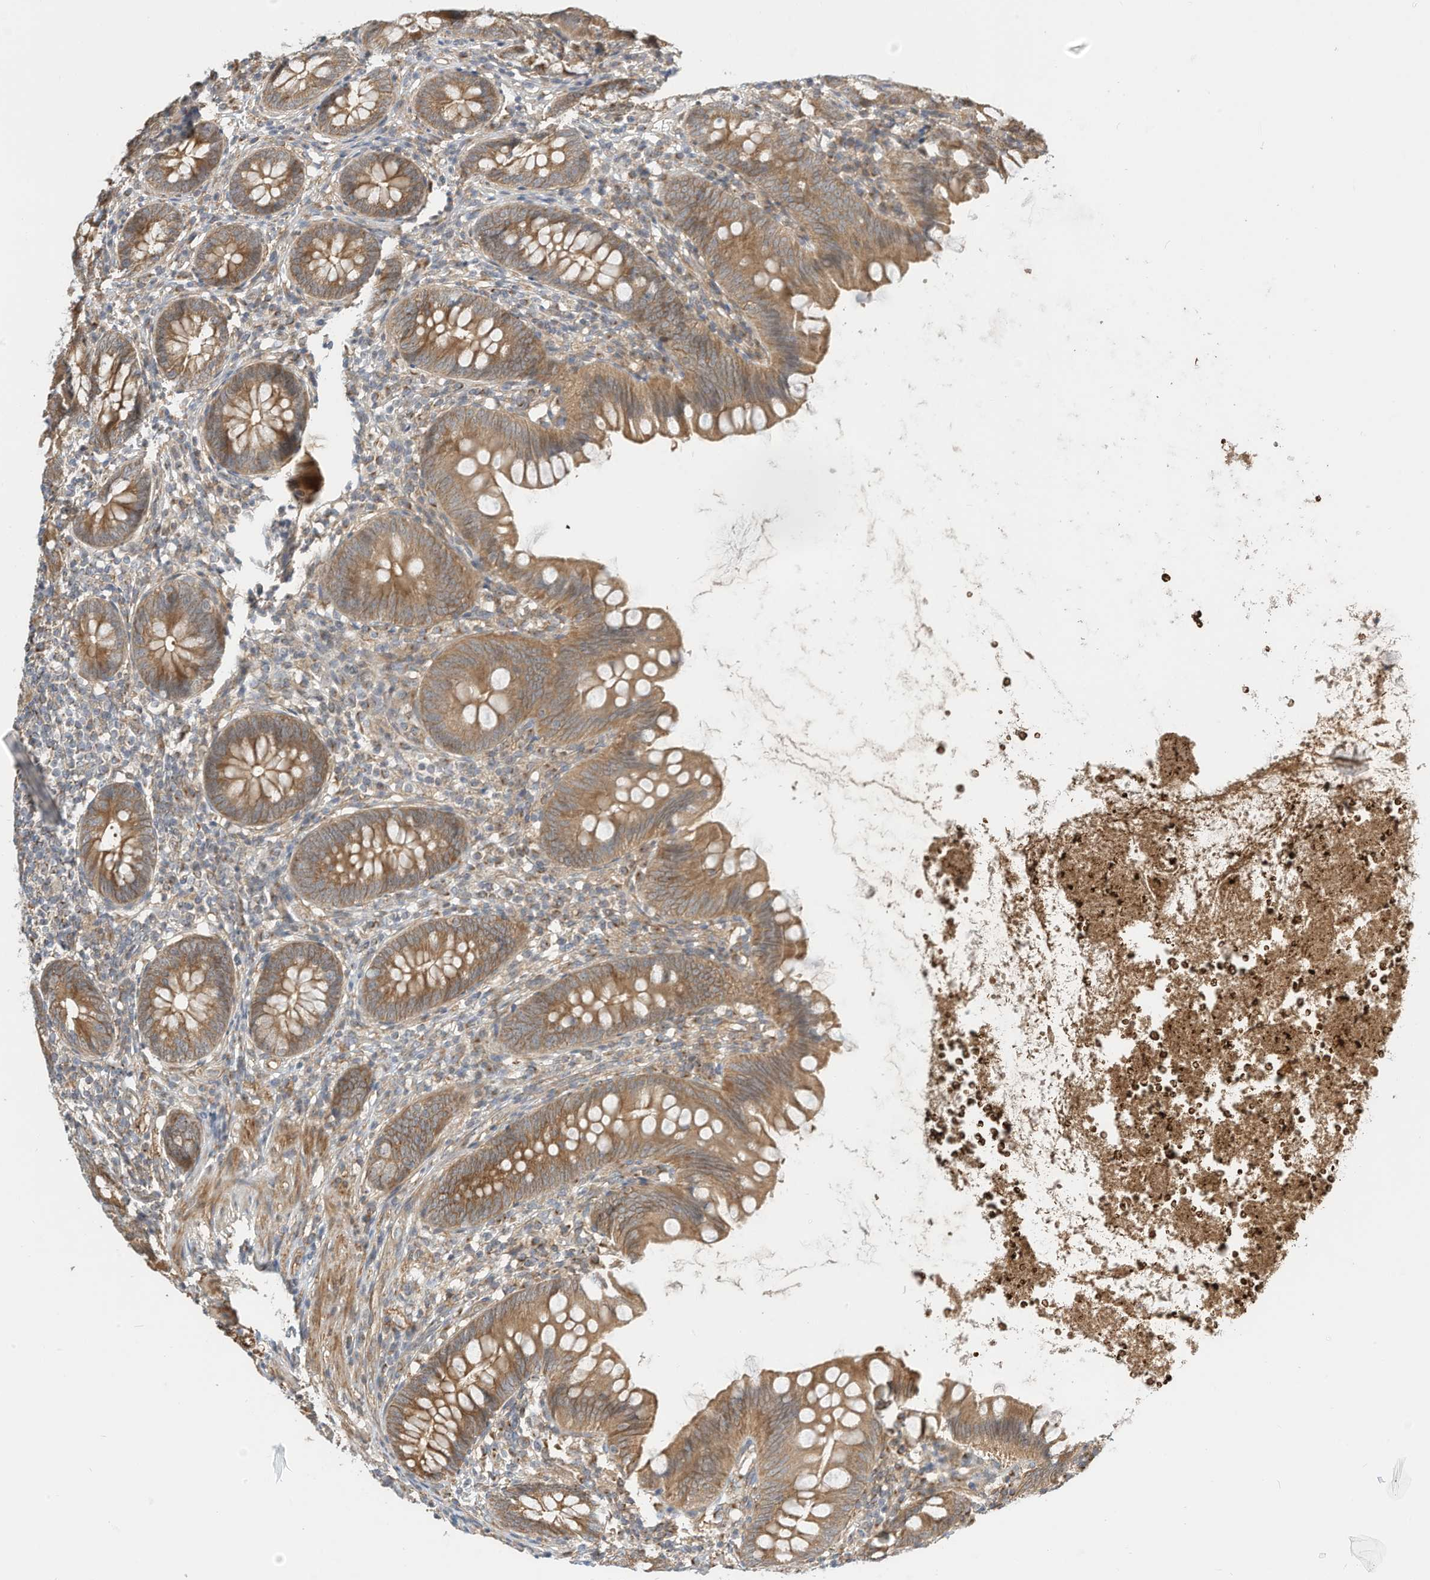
{"staining": {"intensity": "moderate", "quantity": ">75%", "location": "cytoplasmic/membranous"}, "tissue": "appendix", "cell_type": "Glandular cells", "image_type": "normal", "snomed": [{"axis": "morphology", "description": "Normal tissue, NOS"}, {"axis": "topography", "description": "Appendix"}], "caption": "Immunohistochemical staining of benign human appendix displays medium levels of moderate cytoplasmic/membranous positivity in about >75% of glandular cells.", "gene": "OFD1", "patient": {"sex": "female", "age": 62}}